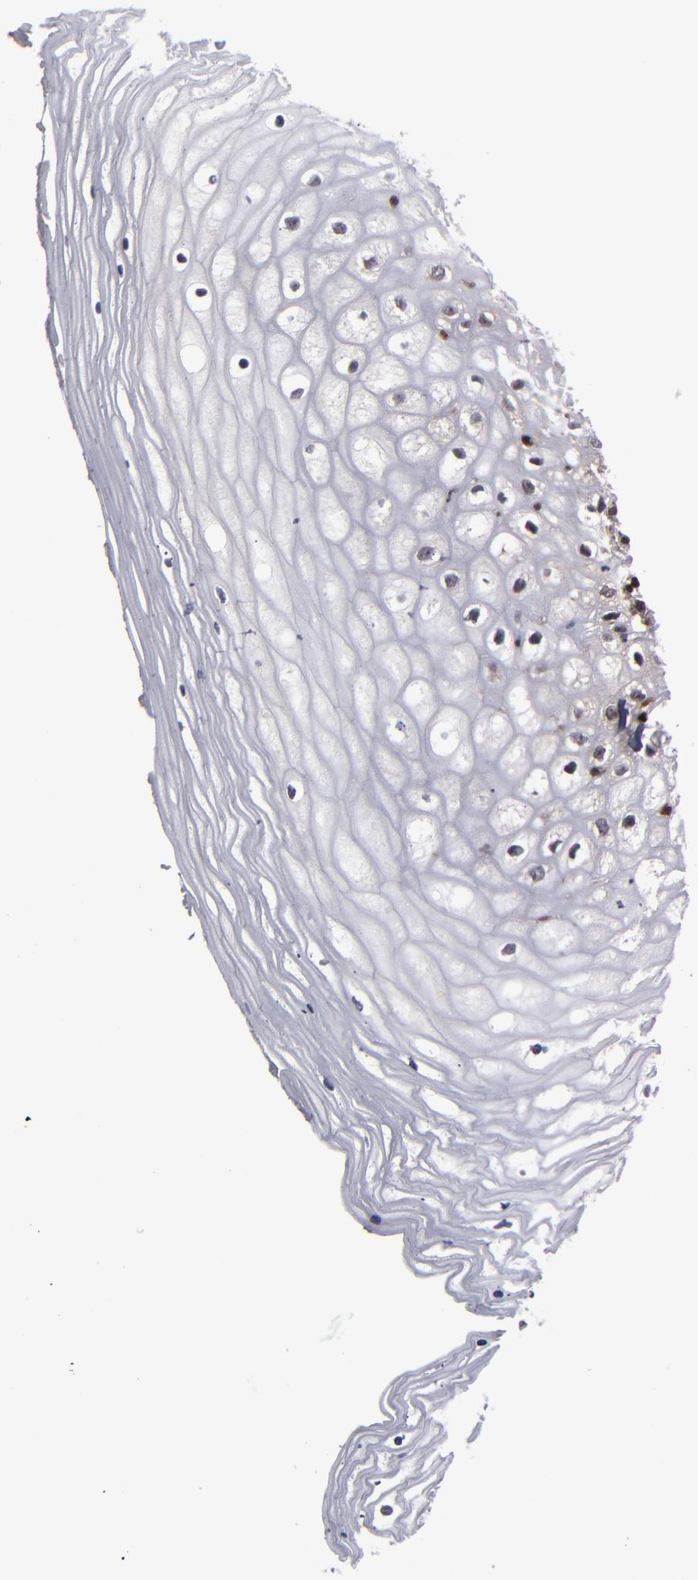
{"staining": {"intensity": "weak", "quantity": "25%-75%", "location": "nuclear"}, "tissue": "vagina", "cell_type": "Squamous epithelial cells", "image_type": "normal", "snomed": [{"axis": "morphology", "description": "Normal tissue, NOS"}, {"axis": "topography", "description": "Vagina"}], "caption": "Immunohistochemistry image of benign vagina stained for a protein (brown), which shows low levels of weak nuclear expression in approximately 25%-75% of squamous epithelial cells.", "gene": "GRB2", "patient": {"sex": "female", "age": 46}}